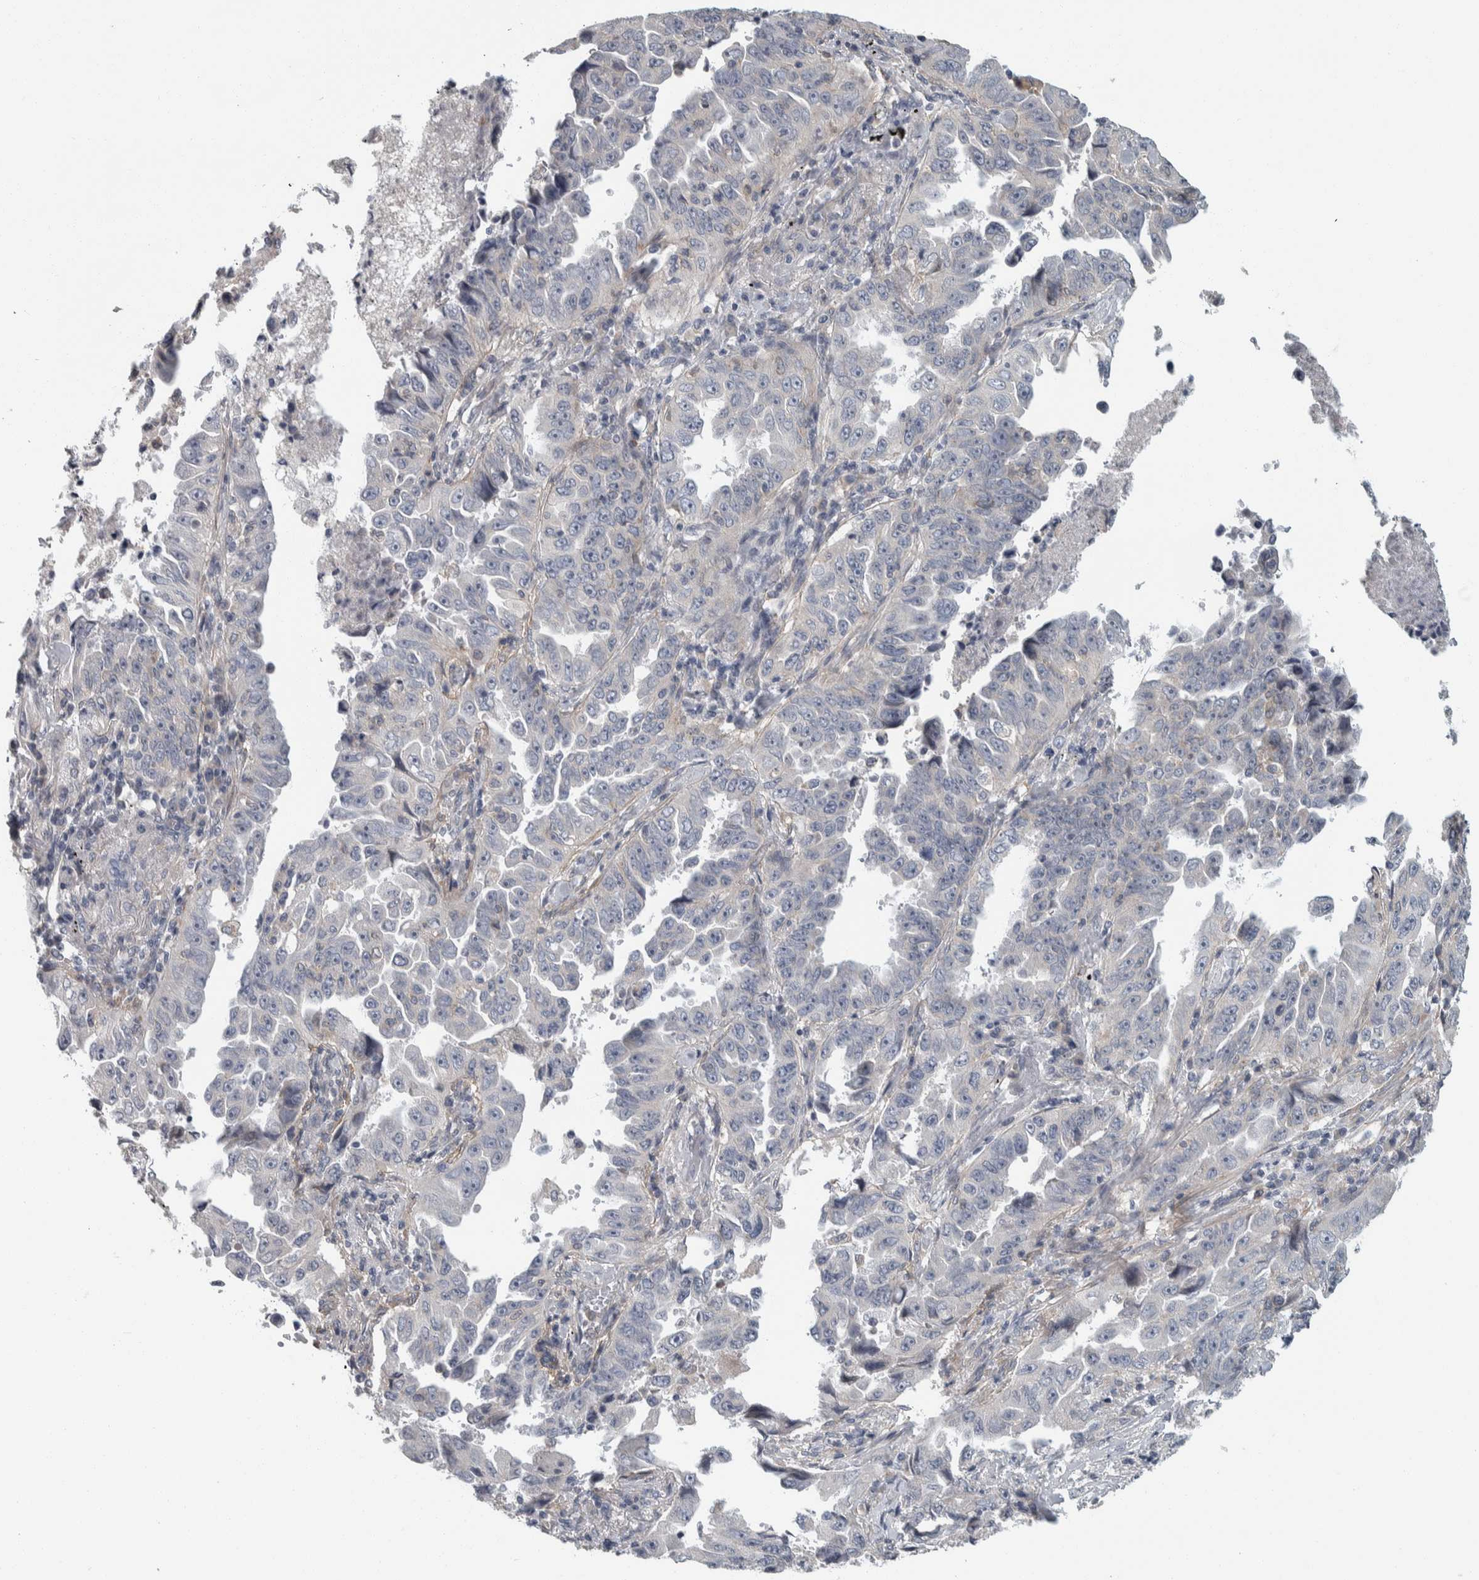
{"staining": {"intensity": "negative", "quantity": "none", "location": "none"}, "tissue": "lung cancer", "cell_type": "Tumor cells", "image_type": "cancer", "snomed": [{"axis": "morphology", "description": "Adenocarcinoma, NOS"}, {"axis": "topography", "description": "Lung"}], "caption": "This is an immunohistochemistry (IHC) micrograph of lung adenocarcinoma. There is no expression in tumor cells.", "gene": "KCNJ3", "patient": {"sex": "female", "age": 51}}